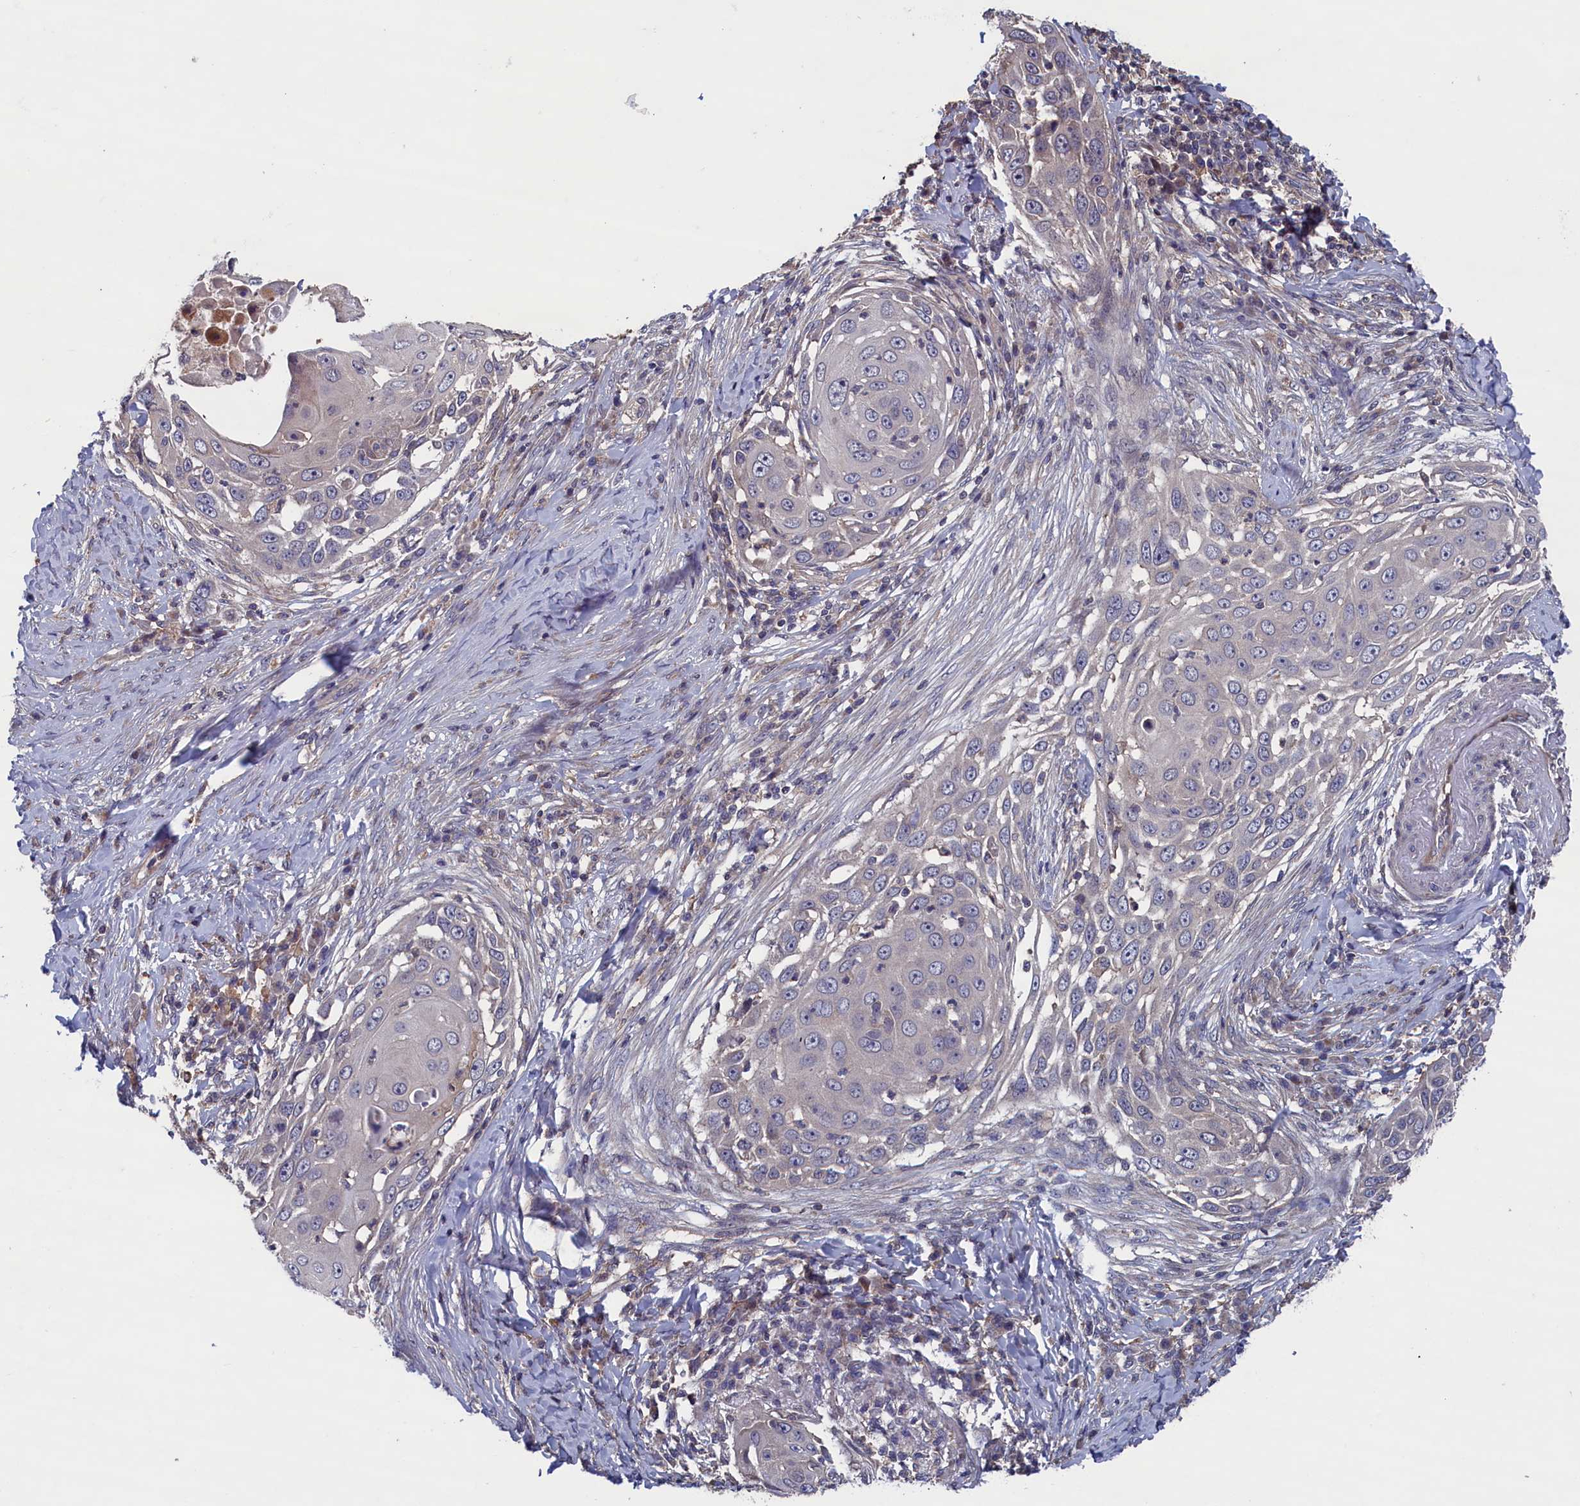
{"staining": {"intensity": "negative", "quantity": "none", "location": "none"}, "tissue": "skin cancer", "cell_type": "Tumor cells", "image_type": "cancer", "snomed": [{"axis": "morphology", "description": "Squamous cell carcinoma, NOS"}, {"axis": "topography", "description": "Skin"}], "caption": "This is a photomicrograph of immunohistochemistry staining of skin cancer (squamous cell carcinoma), which shows no staining in tumor cells. The staining is performed using DAB (3,3'-diaminobenzidine) brown chromogen with nuclei counter-stained in using hematoxylin.", "gene": "SPATA13", "patient": {"sex": "female", "age": 44}}